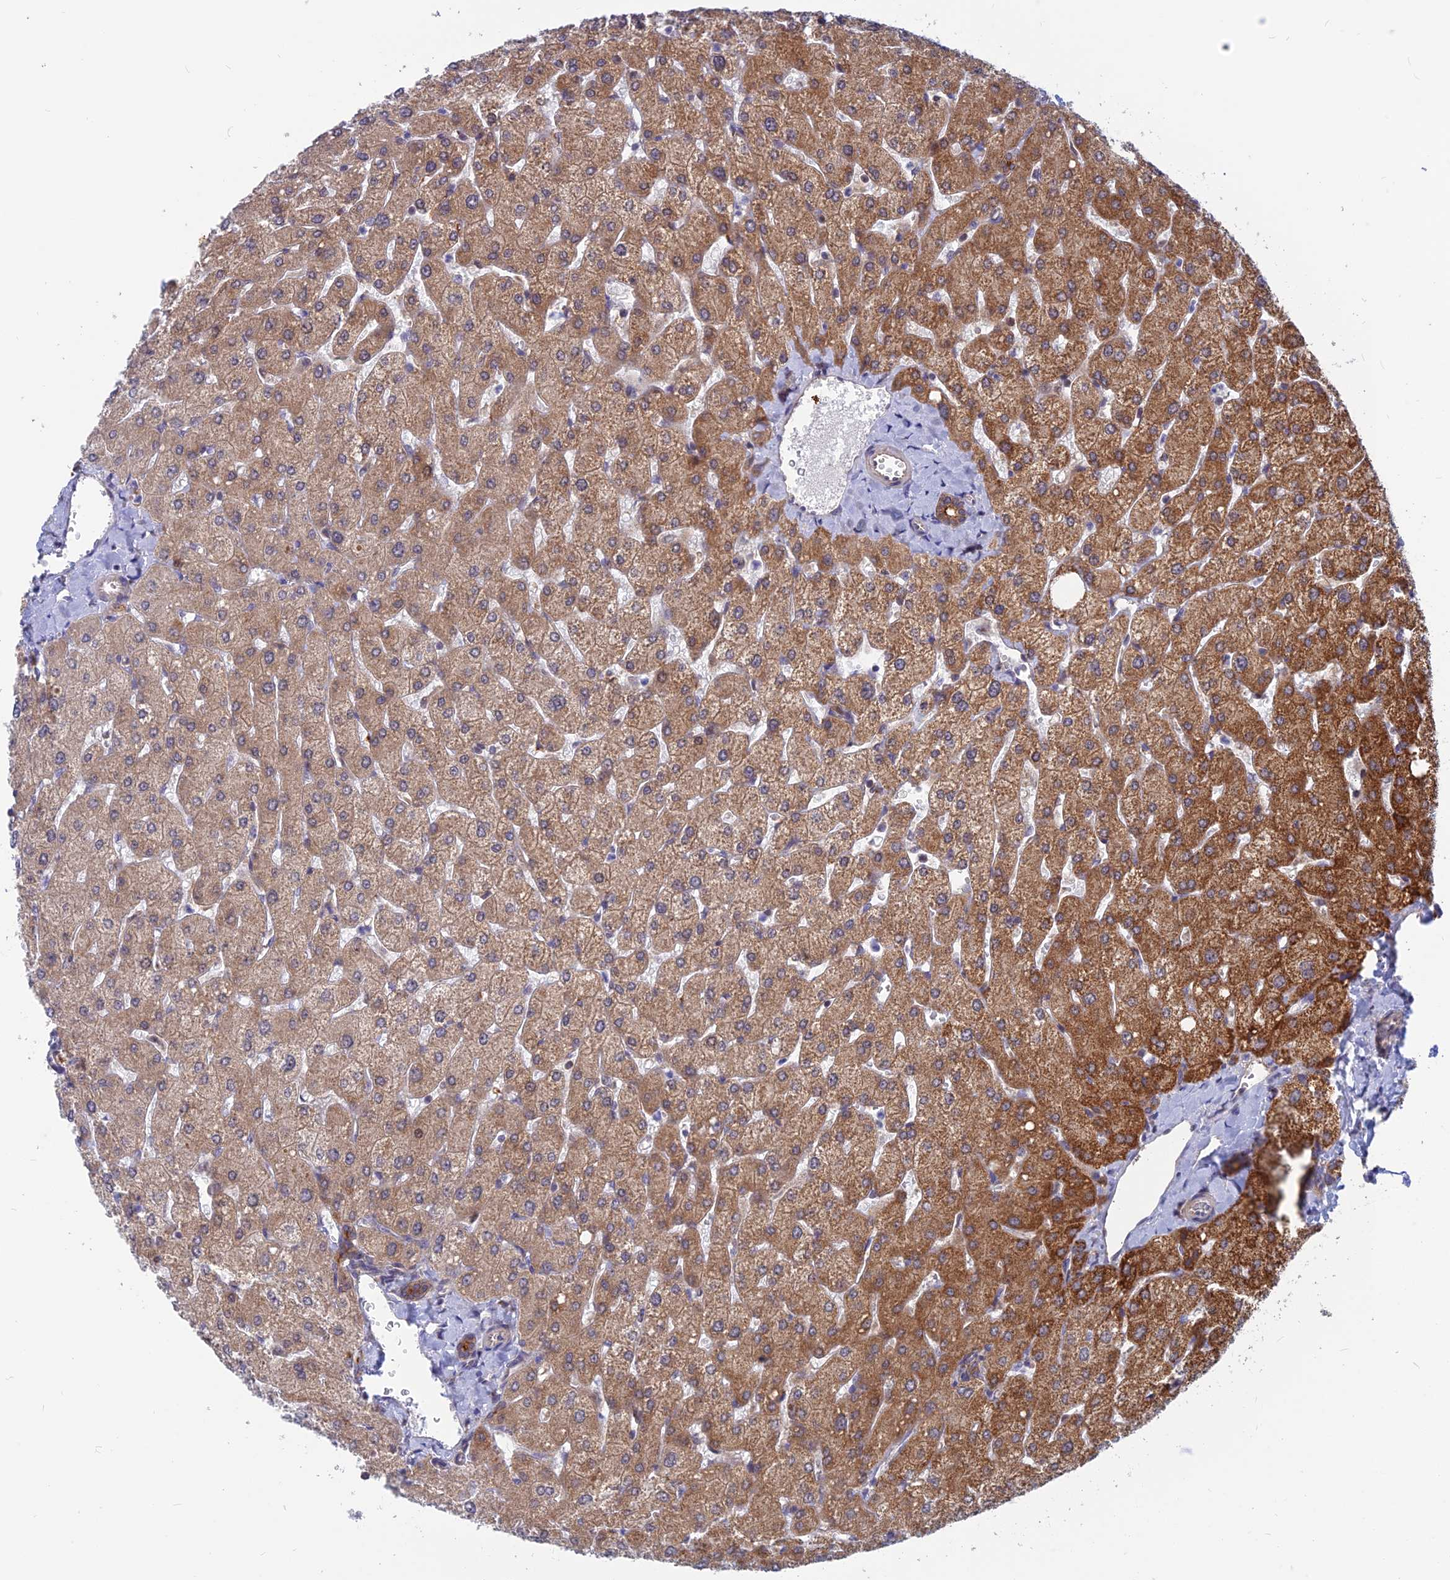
{"staining": {"intensity": "moderate", "quantity": ">75%", "location": "cytoplasmic/membranous"}, "tissue": "liver", "cell_type": "Cholangiocytes", "image_type": "normal", "snomed": [{"axis": "morphology", "description": "Normal tissue, NOS"}, {"axis": "topography", "description": "Liver"}], "caption": "A micrograph of liver stained for a protein reveals moderate cytoplasmic/membranous brown staining in cholangiocytes. (Stains: DAB (3,3'-diaminobenzidine) in brown, nuclei in blue, Microscopy: brightfield microscopy at high magnification).", "gene": "DNAJC16", "patient": {"sex": "male", "age": 55}}